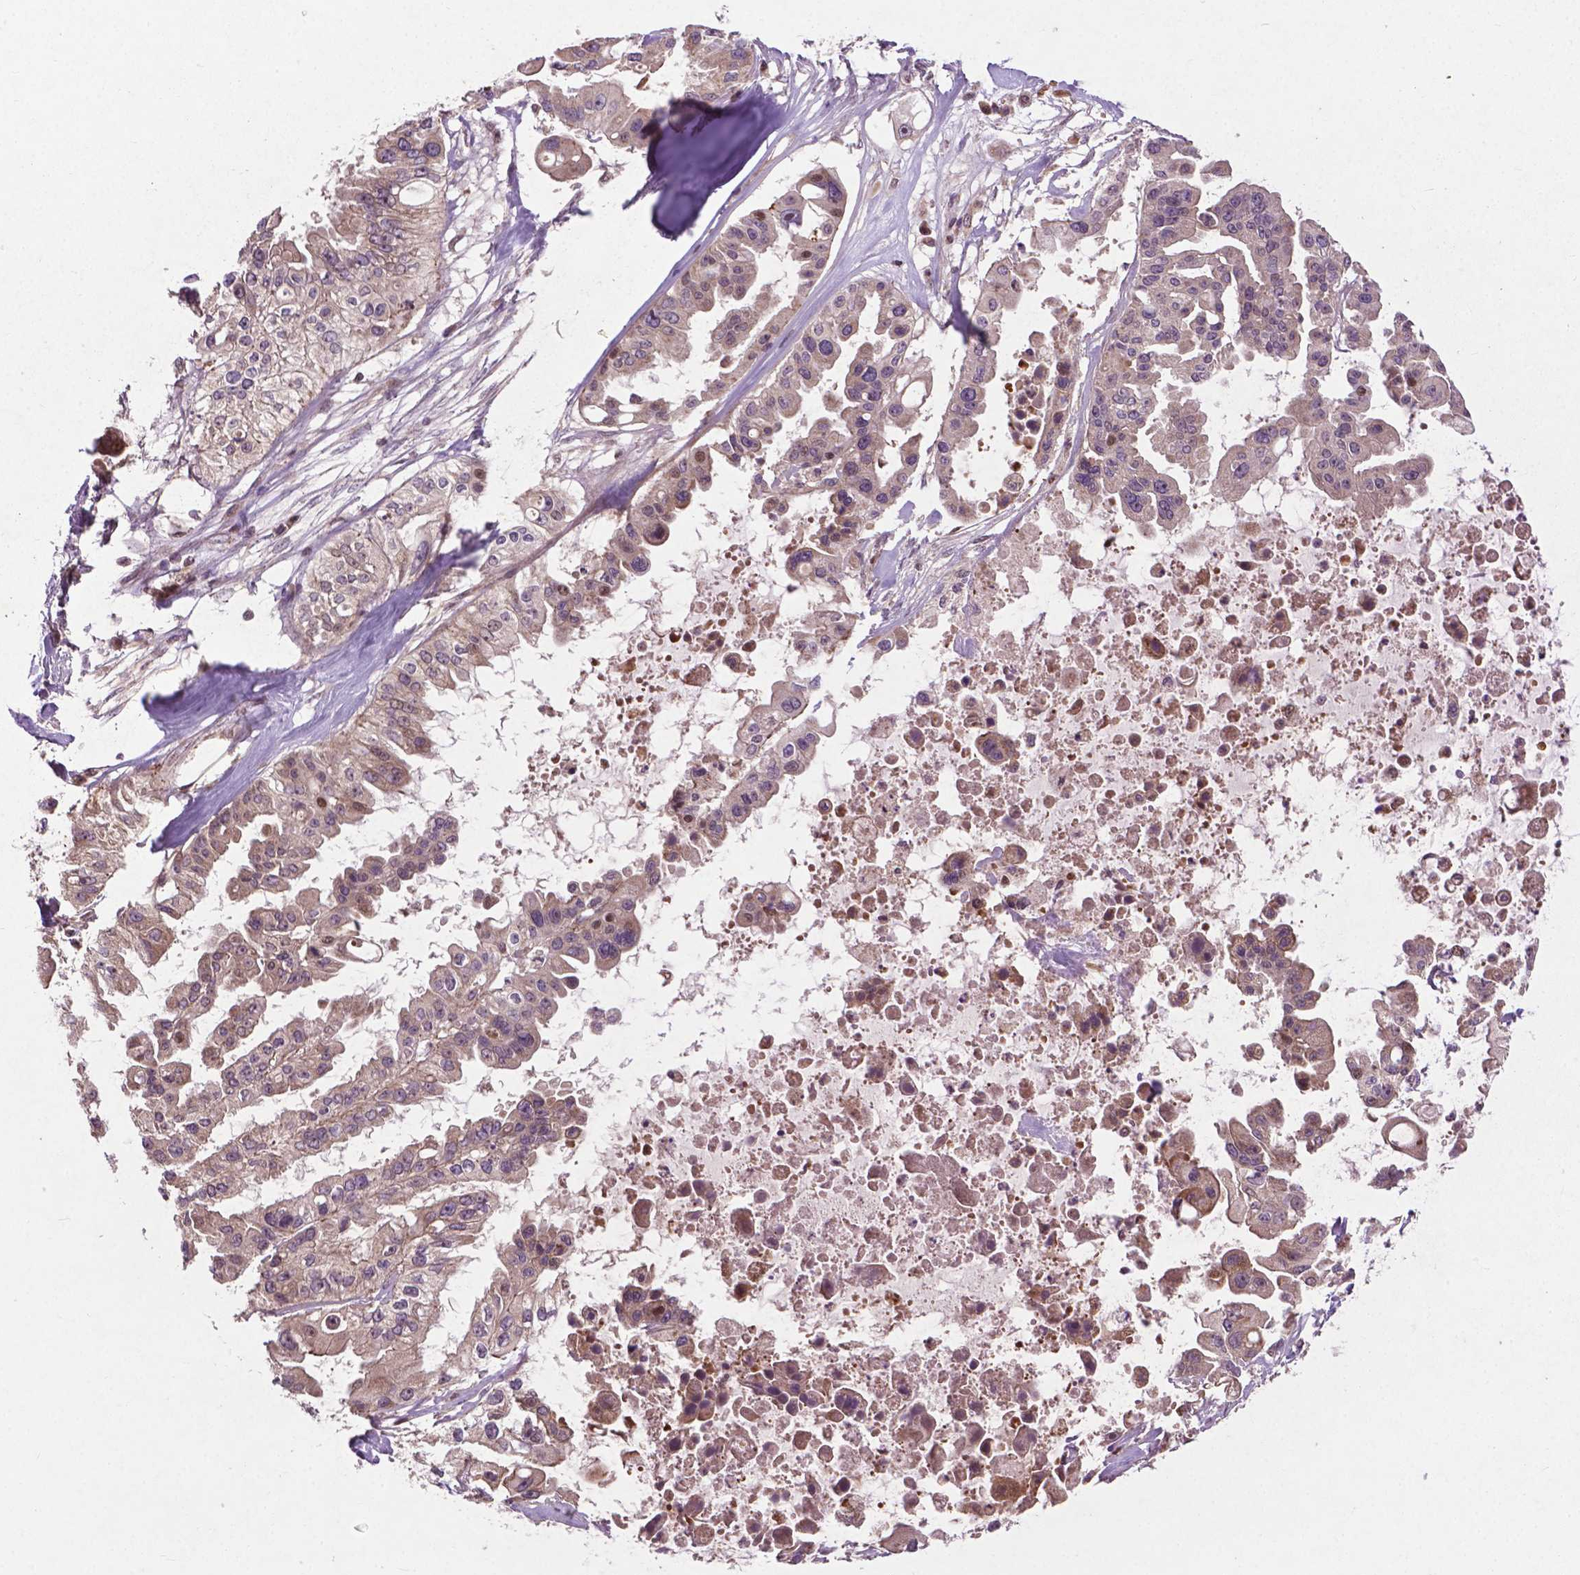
{"staining": {"intensity": "weak", "quantity": "<25%", "location": "cytoplasmic/membranous"}, "tissue": "ovarian cancer", "cell_type": "Tumor cells", "image_type": "cancer", "snomed": [{"axis": "morphology", "description": "Cystadenocarcinoma, serous, NOS"}, {"axis": "topography", "description": "Ovary"}], "caption": "Tumor cells show no significant protein staining in ovarian cancer (serous cystadenocarcinoma). (Immunohistochemistry, brightfield microscopy, high magnification).", "gene": "B3GALNT2", "patient": {"sex": "female", "age": 56}}